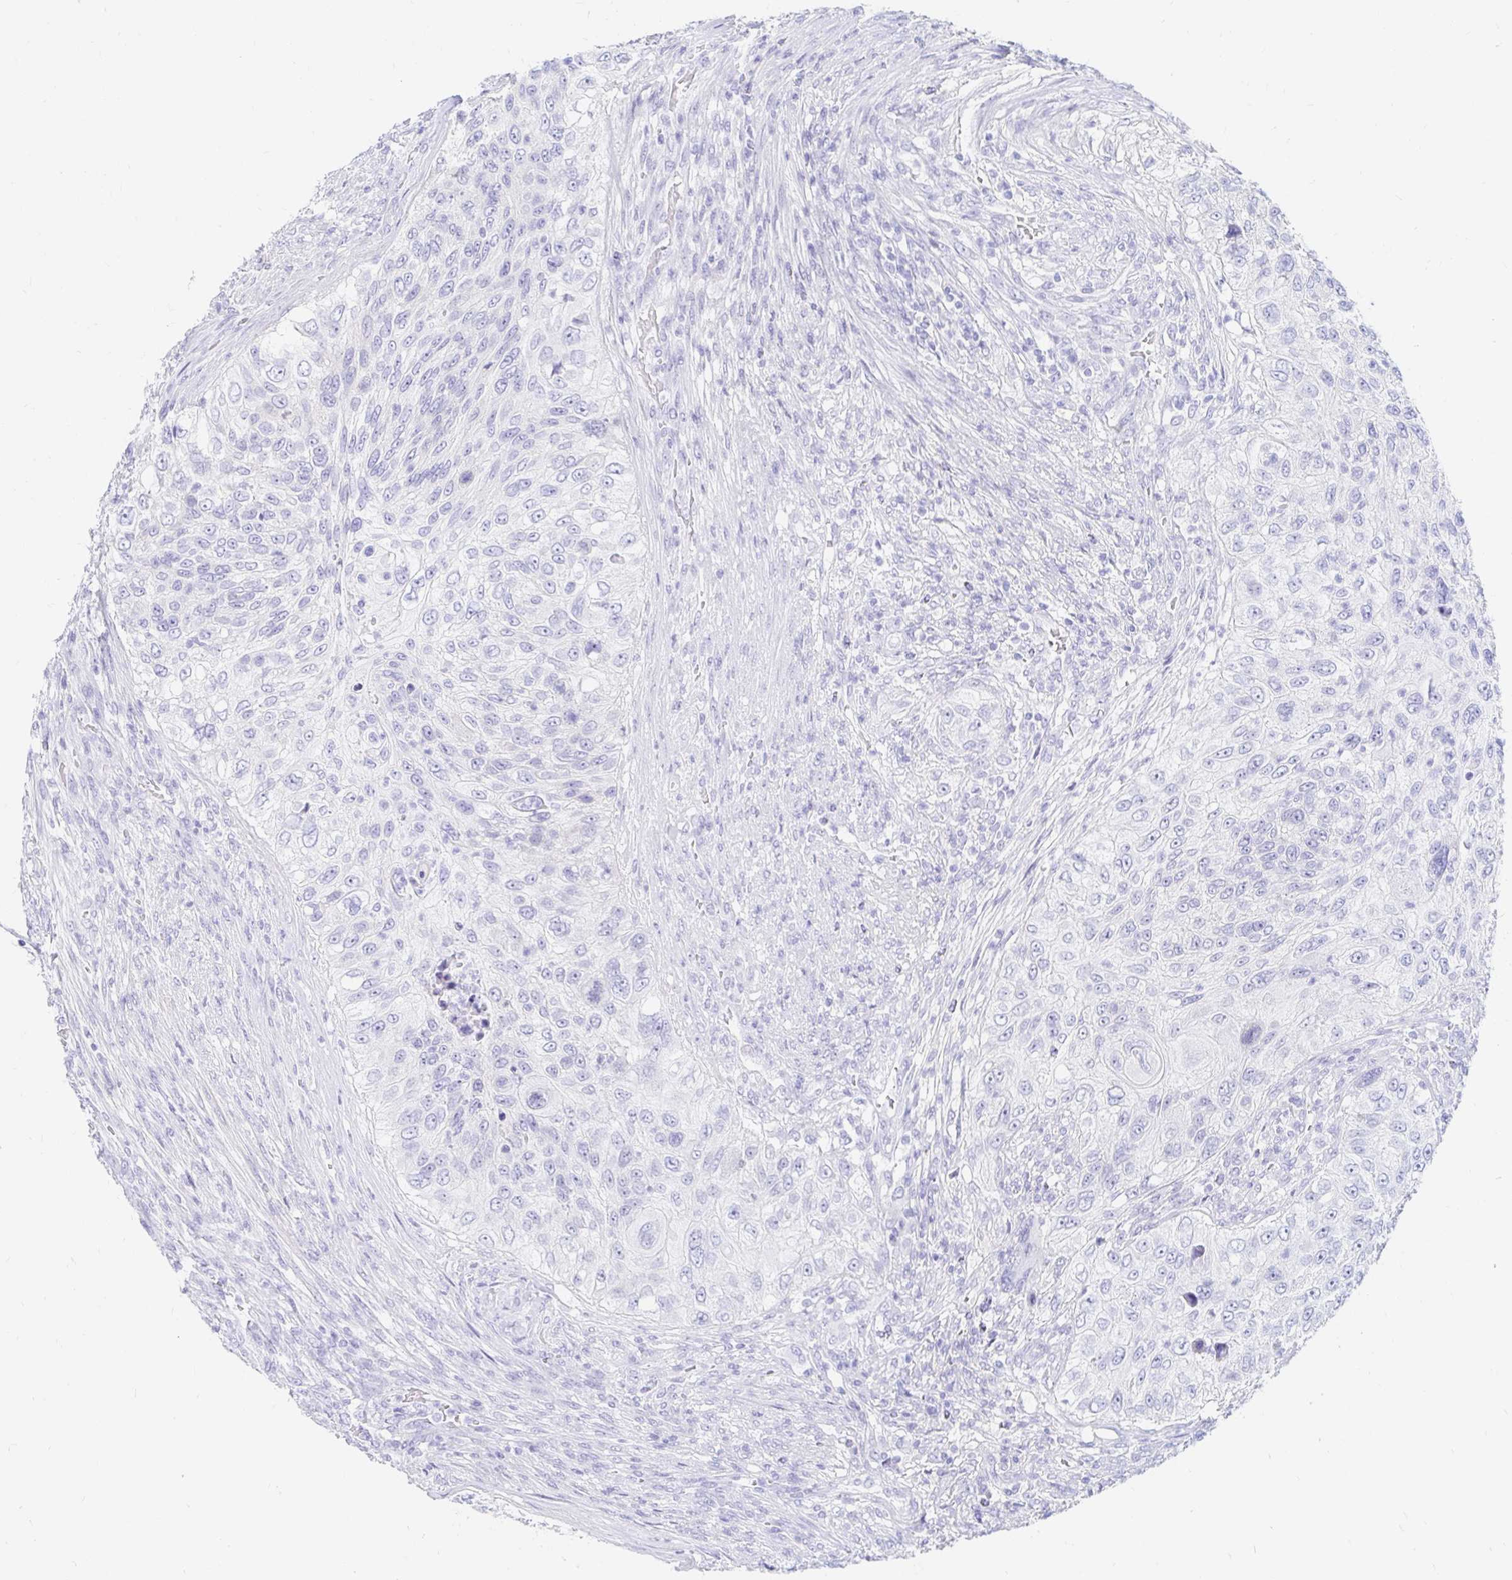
{"staining": {"intensity": "negative", "quantity": "none", "location": "none"}, "tissue": "urothelial cancer", "cell_type": "Tumor cells", "image_type": "cancer", "snomed": [{"axis": "morphology", "description": "Urothelial carcinoma, High grade"}, {"axis": "topography", "description": "Urinary bladder"}], "caption": "An immunohistochemistry photomicrograph of urothelial cancer is shown. There is no staining in tumor cells of urothelial cancer.", "gene": "PPP1R1B", "patient": {"sex": "female", "age": 60}}